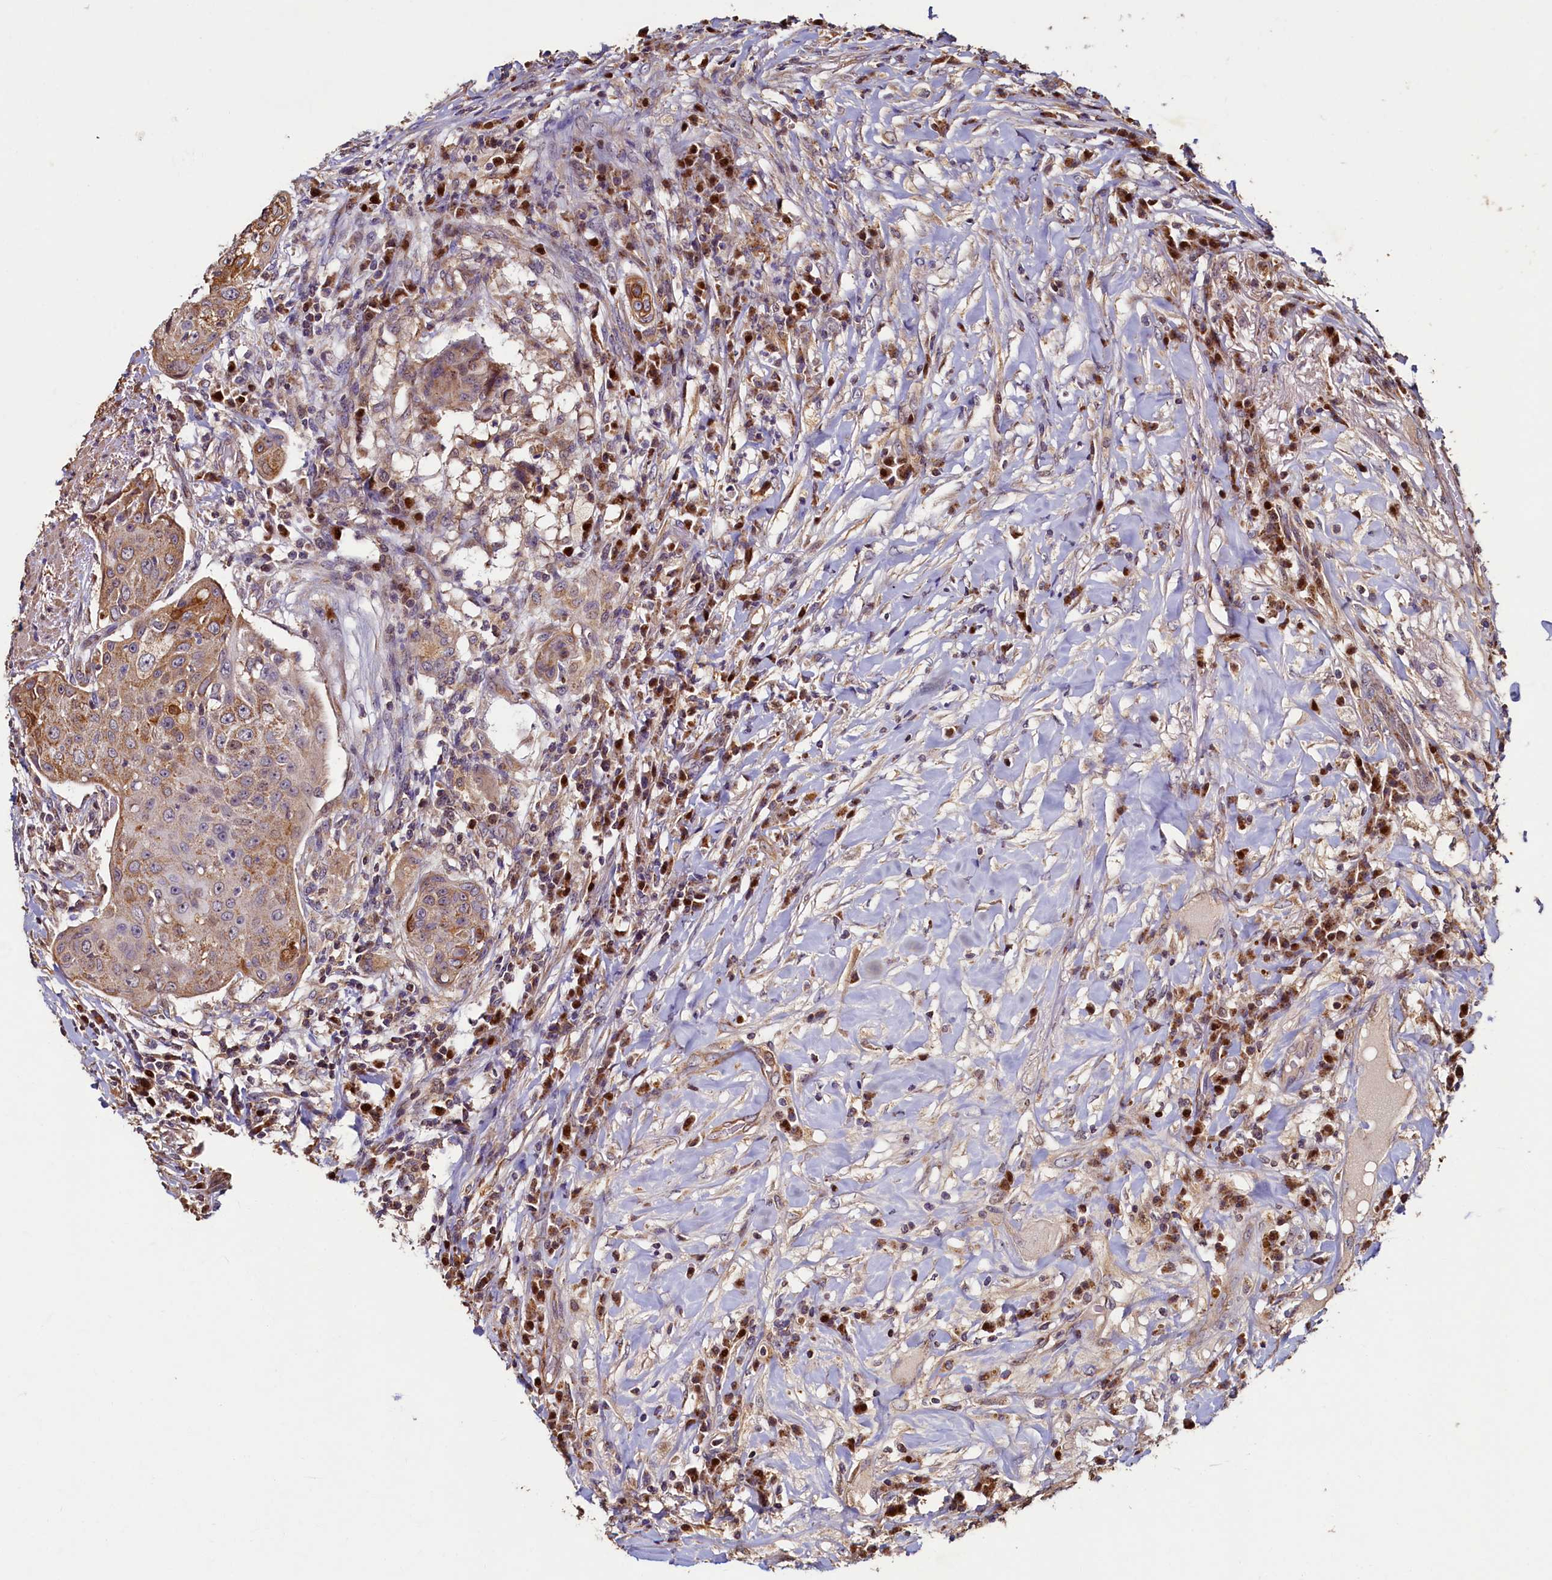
{"staining": {"intensity": "moderate", "quantity": "25%-75%", "location": "cytoplasmic/membranous"}, "tissue": "urothelial cancer", "cell_type": "Tumor cells", "image_type": "cancer", "snomed": [{"axis": "morphology", "description": "Urothelial carcinoma, High grade"}, {"axis": "topography", "description": "Urinary bladder"}], "caption": "IHC of human high-grade urothelial carcinoma reveals medium levels of moderate cytoplasmic/membranous positivity in approximately 25%-75% of tumor cells. (Brightfield microscopy of DAB IHC at high magnification).", "gene": "NCKAP5L", "patient": {"sex": "female", "age": 63}}